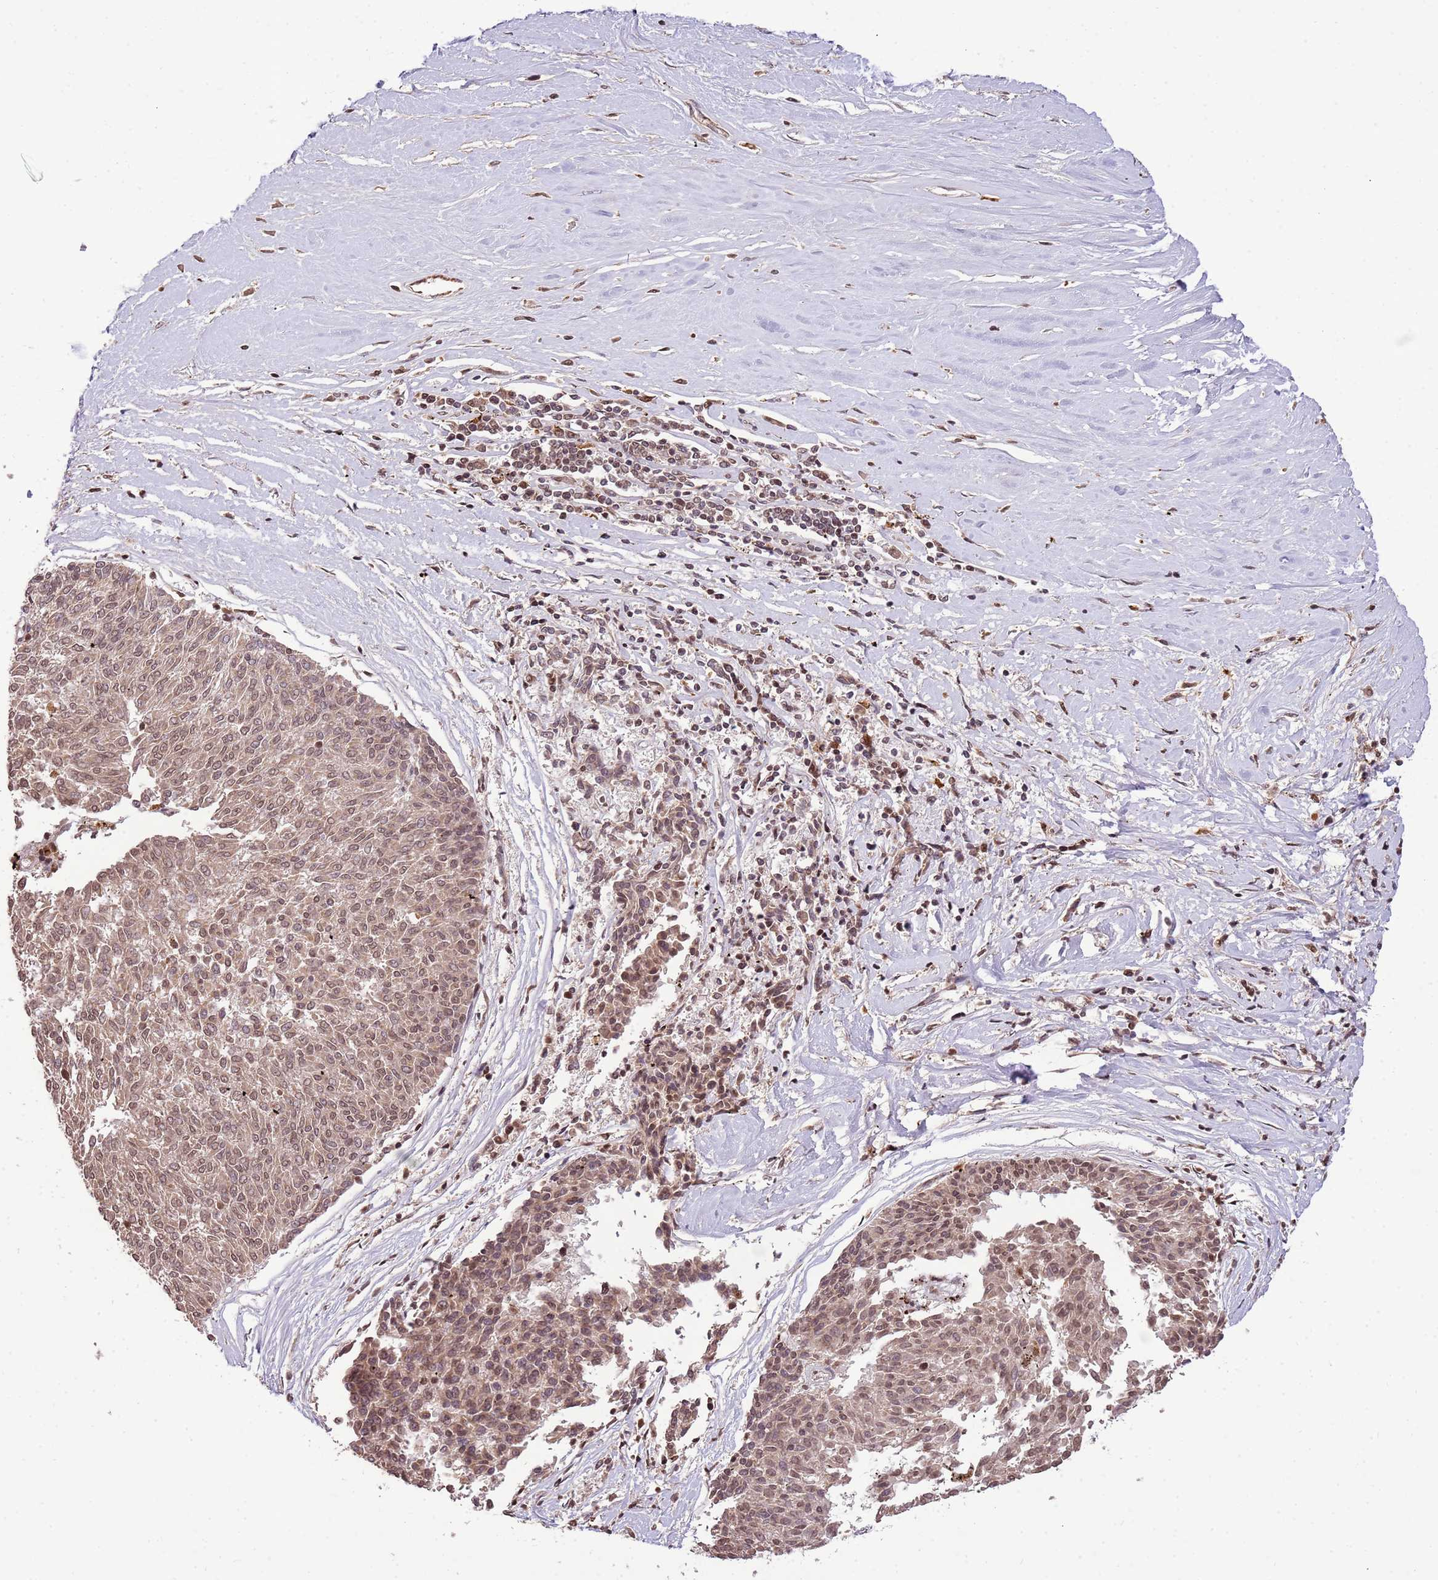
{"staining": {"intensity": "weak", "quantity": ">75%", "location": "cytoplasmic/membranous,nuclear"}, "tissue": "melanoma", "cell_type": "Tumor cells", "image_type": "cancer", "snomed": [{"axis": "morphology", "description": "Malignant melanoma, NOS"}, {"axis": "topography", "description": "Skin"}], "caption": "Protein expression analysis of malignant melanoma displays weak cytoplasmic/membranous and nuclear expression in about >75% of tumor cells.", "gene": "SAMSN1", "patient": {"sex": "female", "age": 72}}